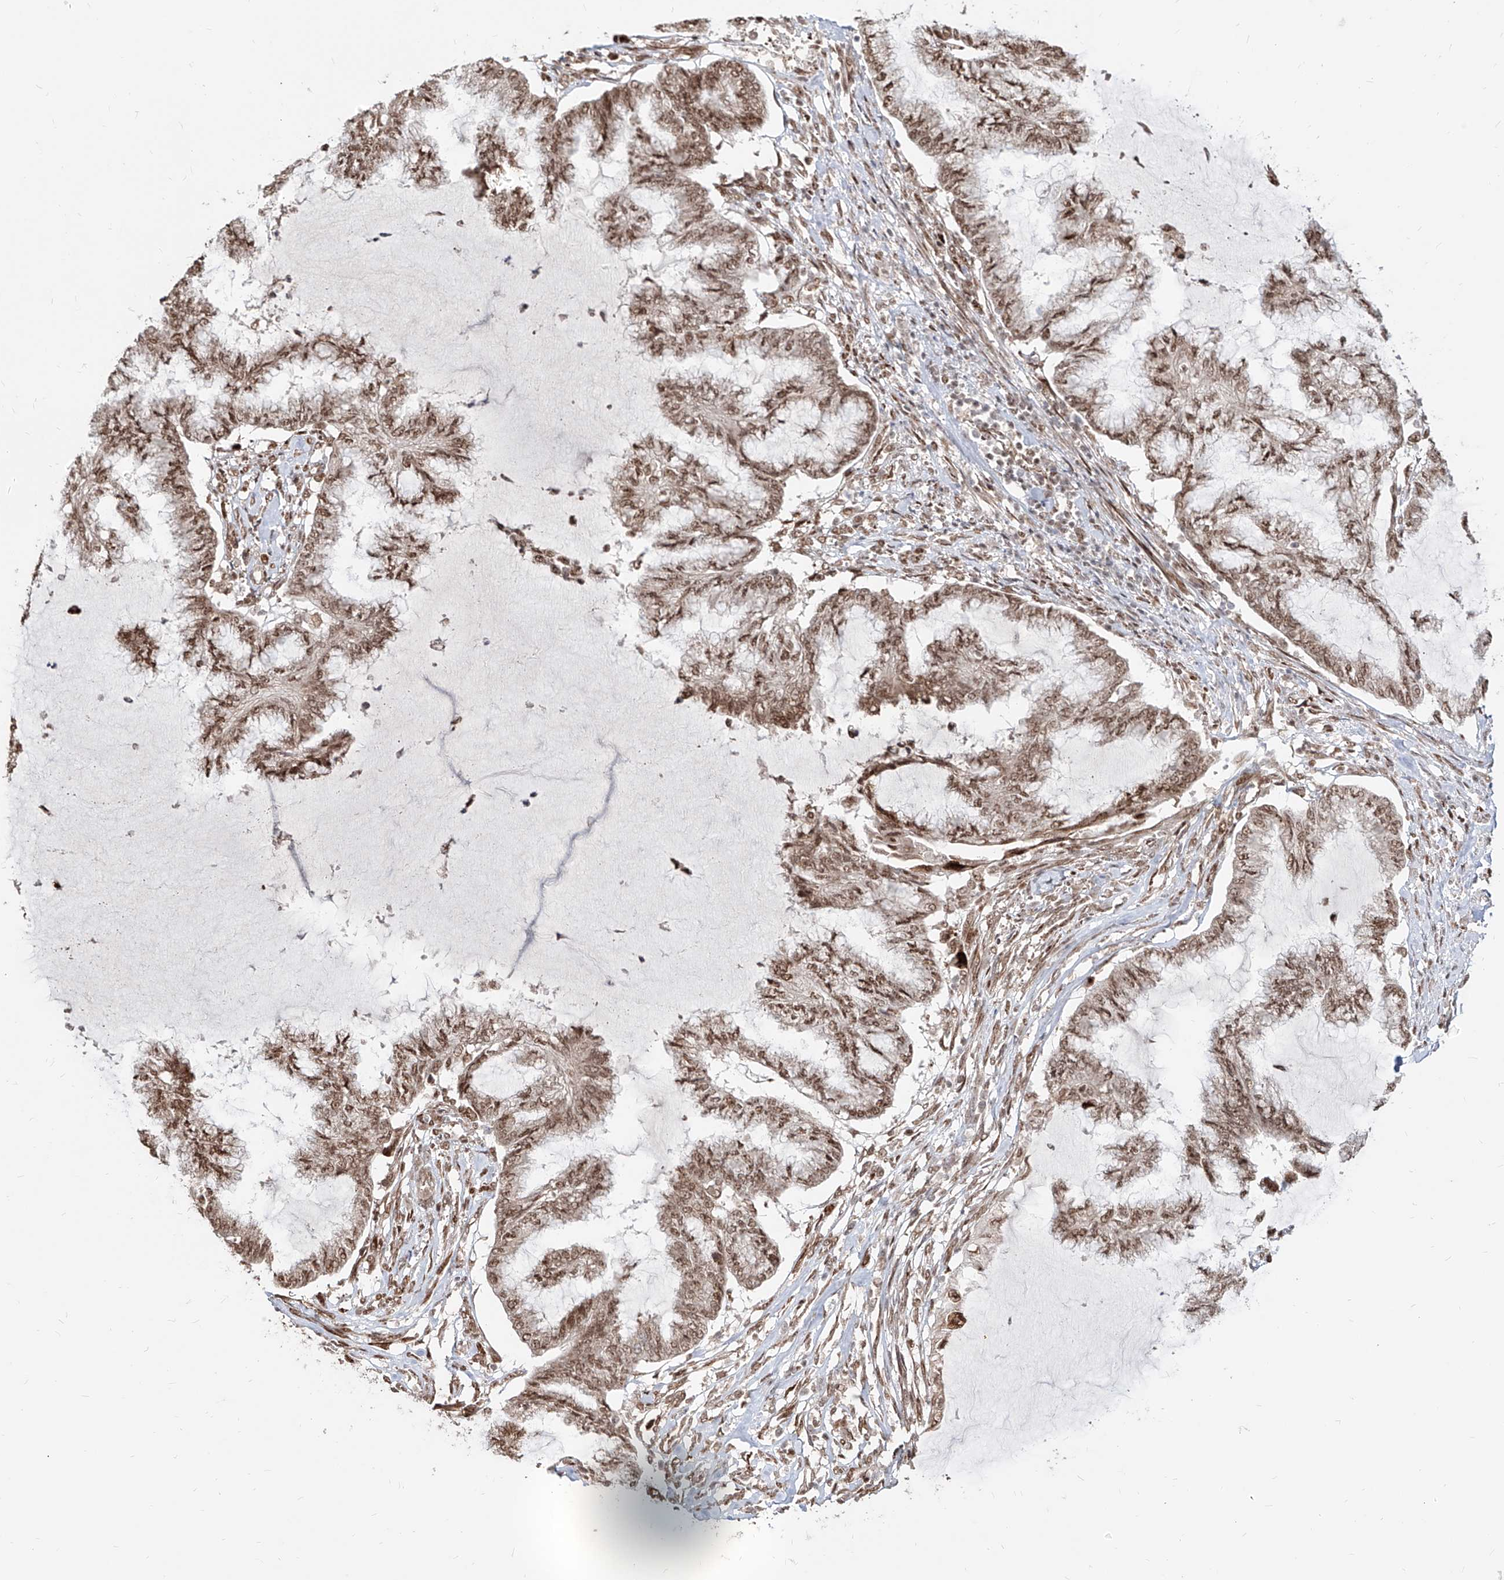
{"staining": {"intensity": "moderate", "quantity": ">75%", "location": "cytoplasmic/membranous,nuclear"}, "tissue": "endometrial cancer", "cell_type": "Tumor cells", "image_type": "cancer", "snomed": [{"axis": "morphology", "description": "Adenocarcinoma, NOS"}, {"axis": "topography", "description": "Endometrium"}], "caption": "Tumor cells show medium levels of moderate cytoplasmic/membranous and nuclear expression in approximately >75% of cells in human endometrial cancer (adenocarcinoma). The staining was performed using DAB to visualize the protein expression in brown, while the nuclei were stained in blue with hematoxylin (Magnification: 20x).", "gene": "ZNF710", "patient": {"sex": "female", "age": 86}}